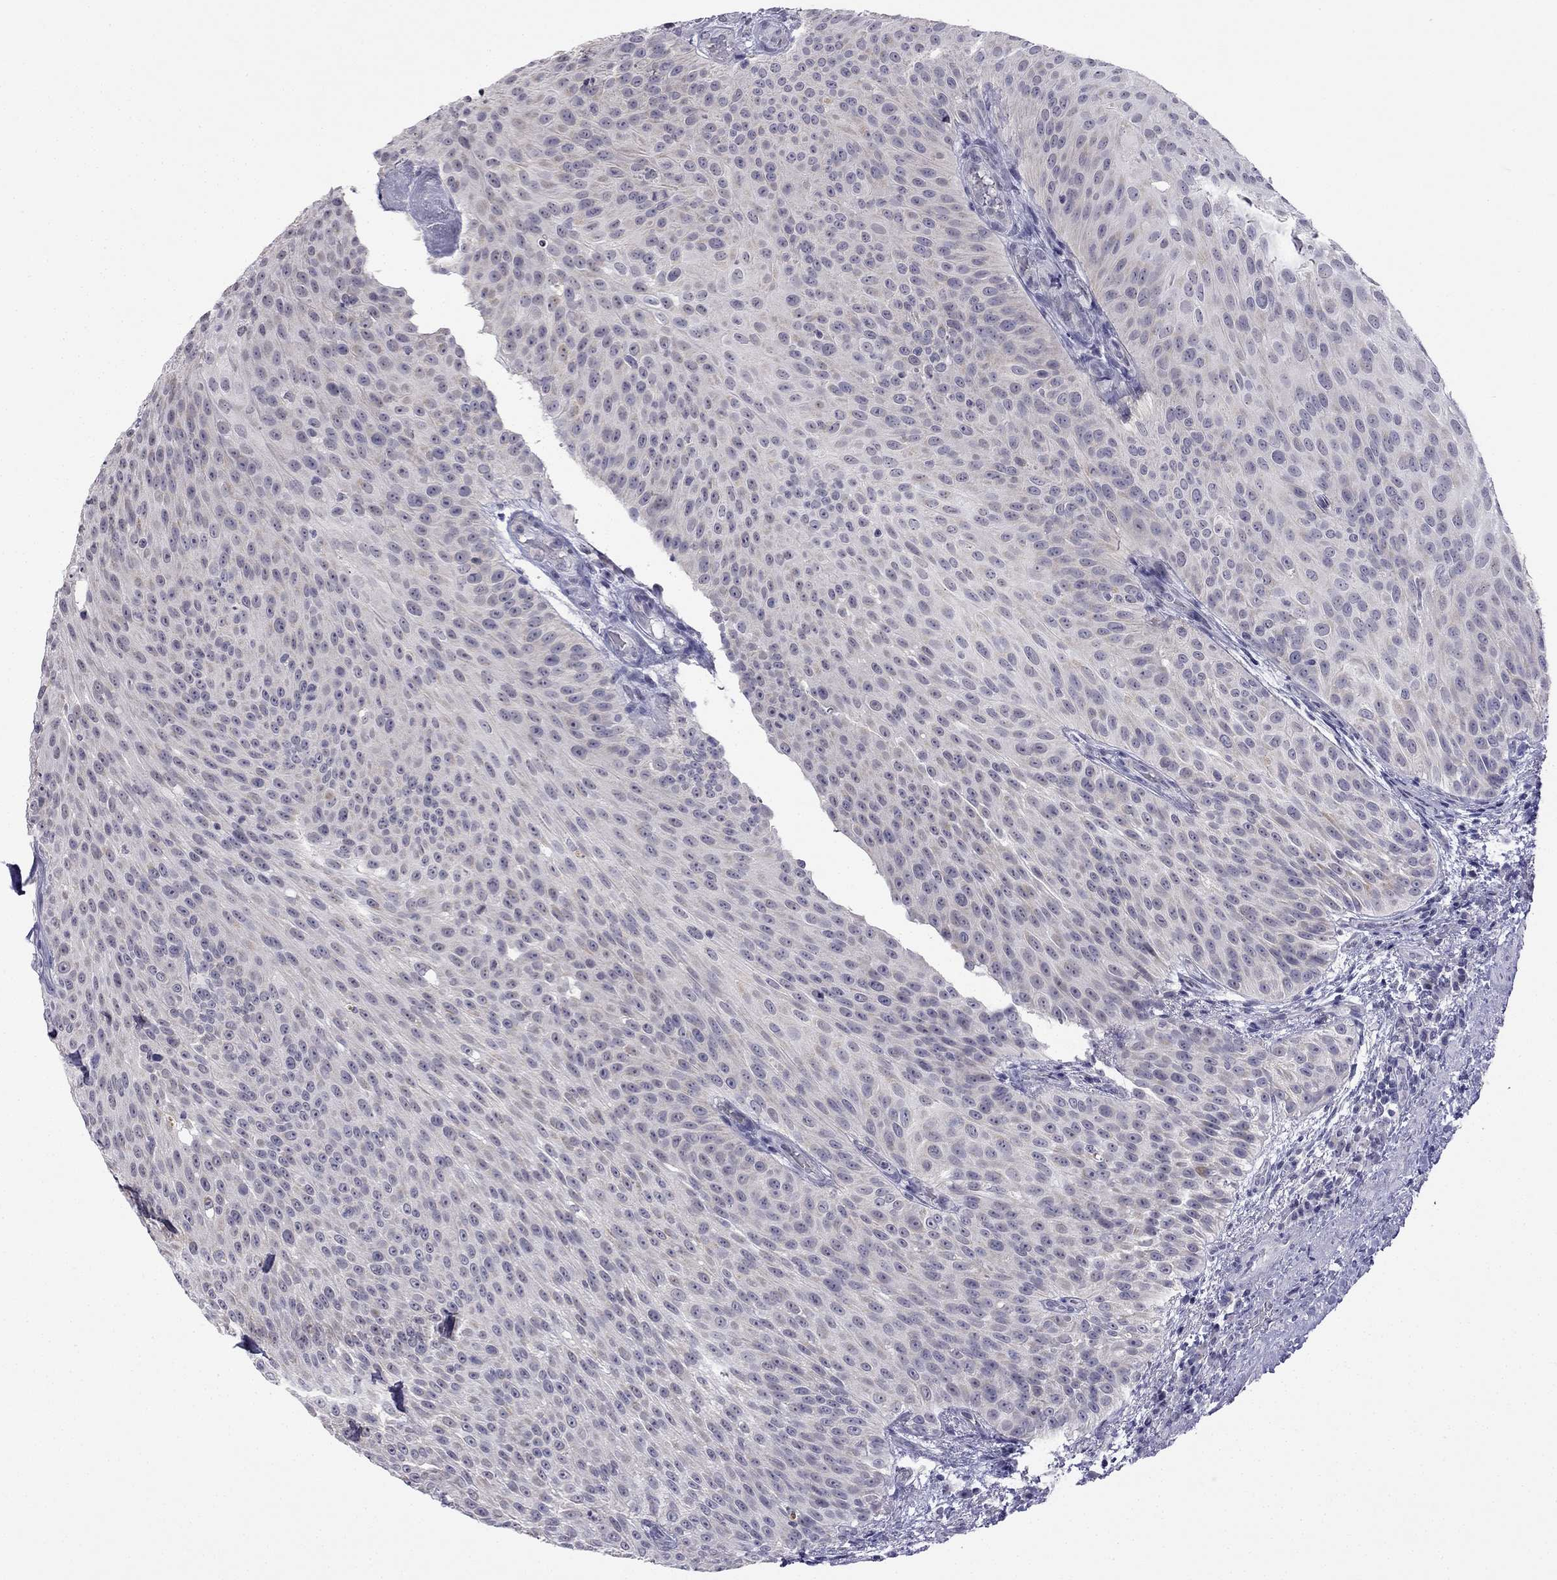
{"staining": {"intensity": "negative", "quantity": "none", "location": "none"}, "tissue": "urothelial cancer", "cell_type": "Tumor cells", "image_type": "cancer", "snomed": [{"axis": "morphology", "description": "Urothelial carcinoma, Low grade"}, {"axis": "topography", "description": "Urinary bladder"}], "caption": "Tumor cells are negative for brown protein staining in urothelial cancer.", "gene": "C5orf49", "patient": {"sex": "male", "age": 78}}